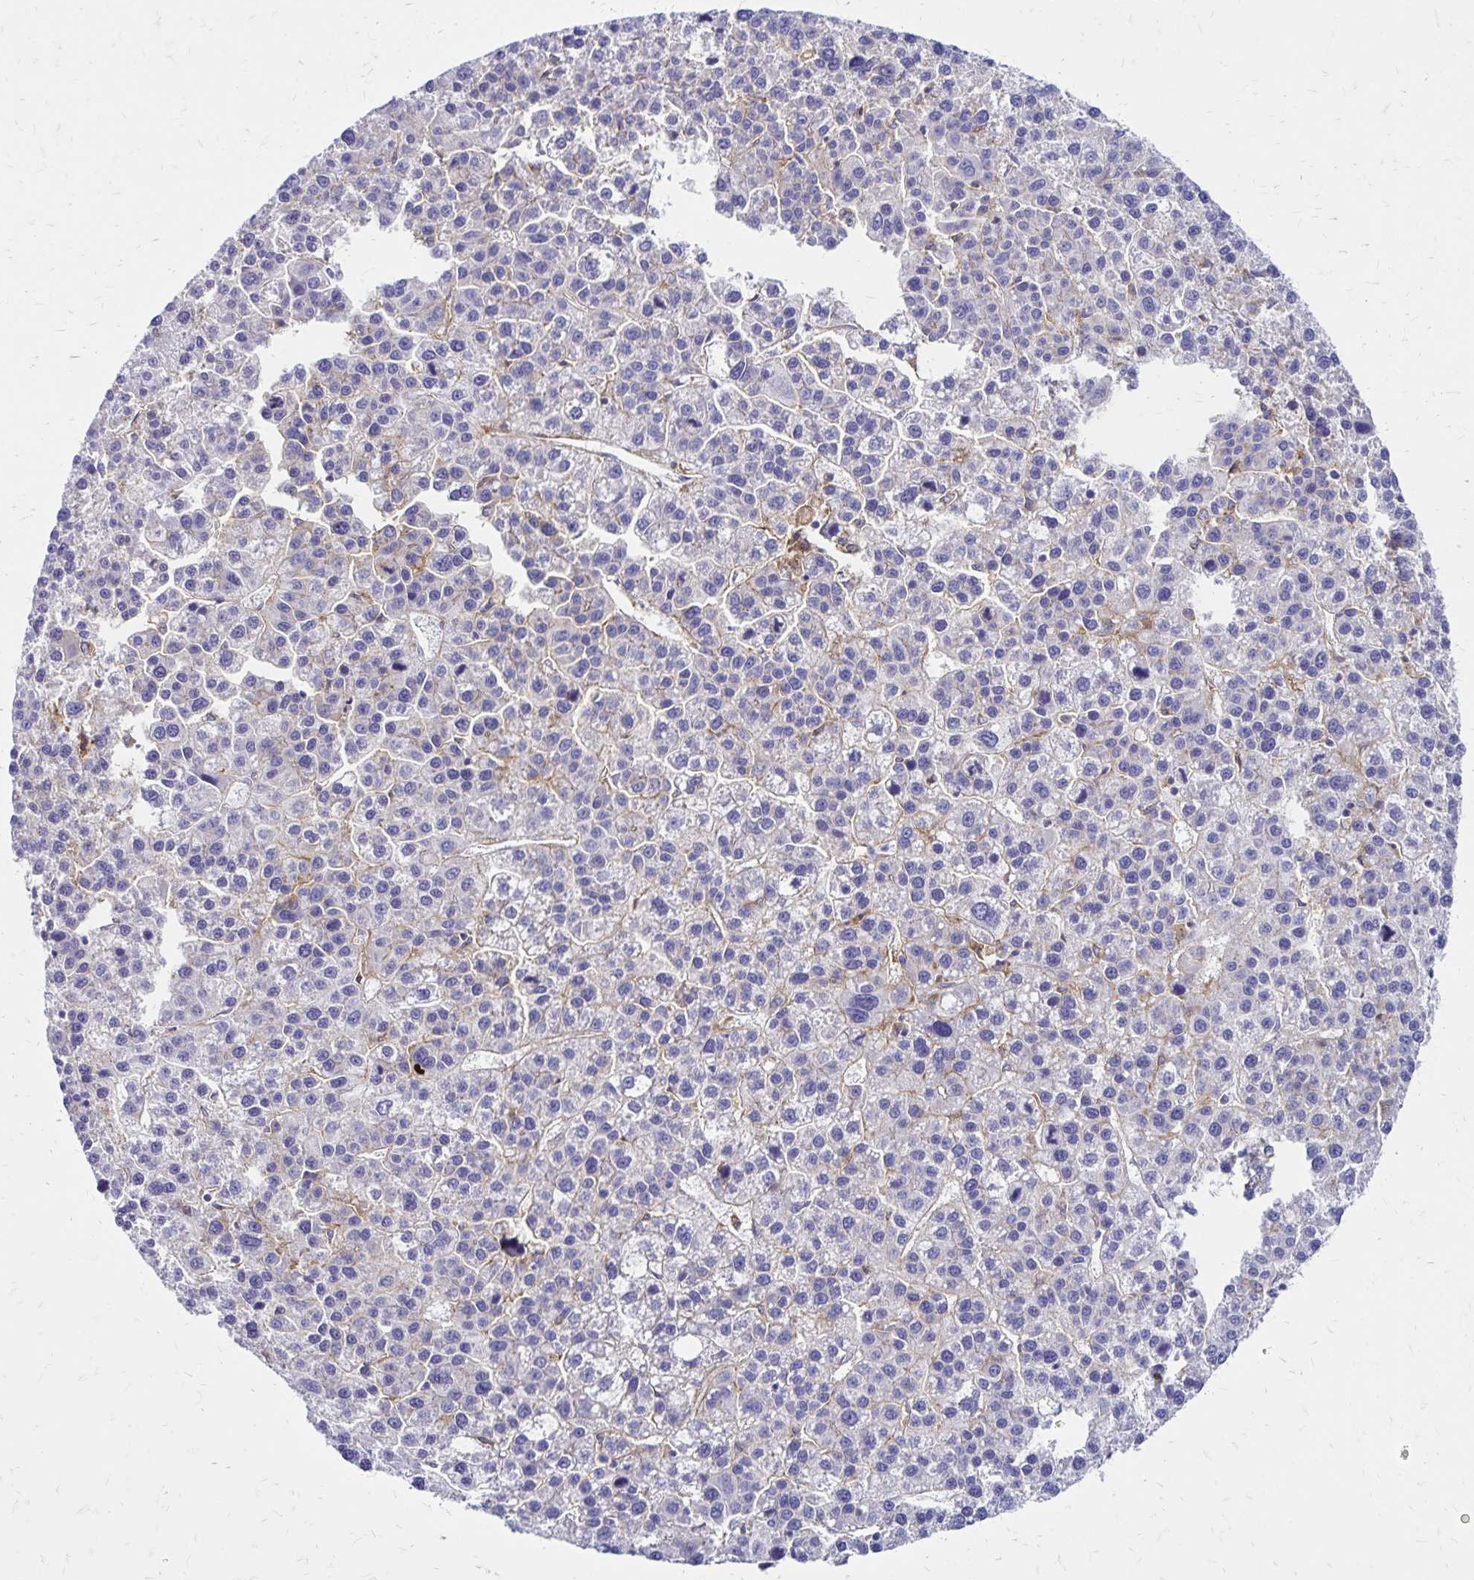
{"staining": {"intensity": "negative", "quantity": "none", "location": "none"}, "tissue": "liver cancer", "cell_type": "Tumor cells", "image_type": "cancer", "snomed": [{"axis": "morphology", "description": "Carcinoma, Hepatocellular, NOS"}, {"axis": "topography", "description": "Liver"}], "caption": "Image shows no significant protein staining in tumor cells of liver hepatocellular carcinoma.", "gene": "TNS3", "patient": {"sex": "female", "age": 58}}